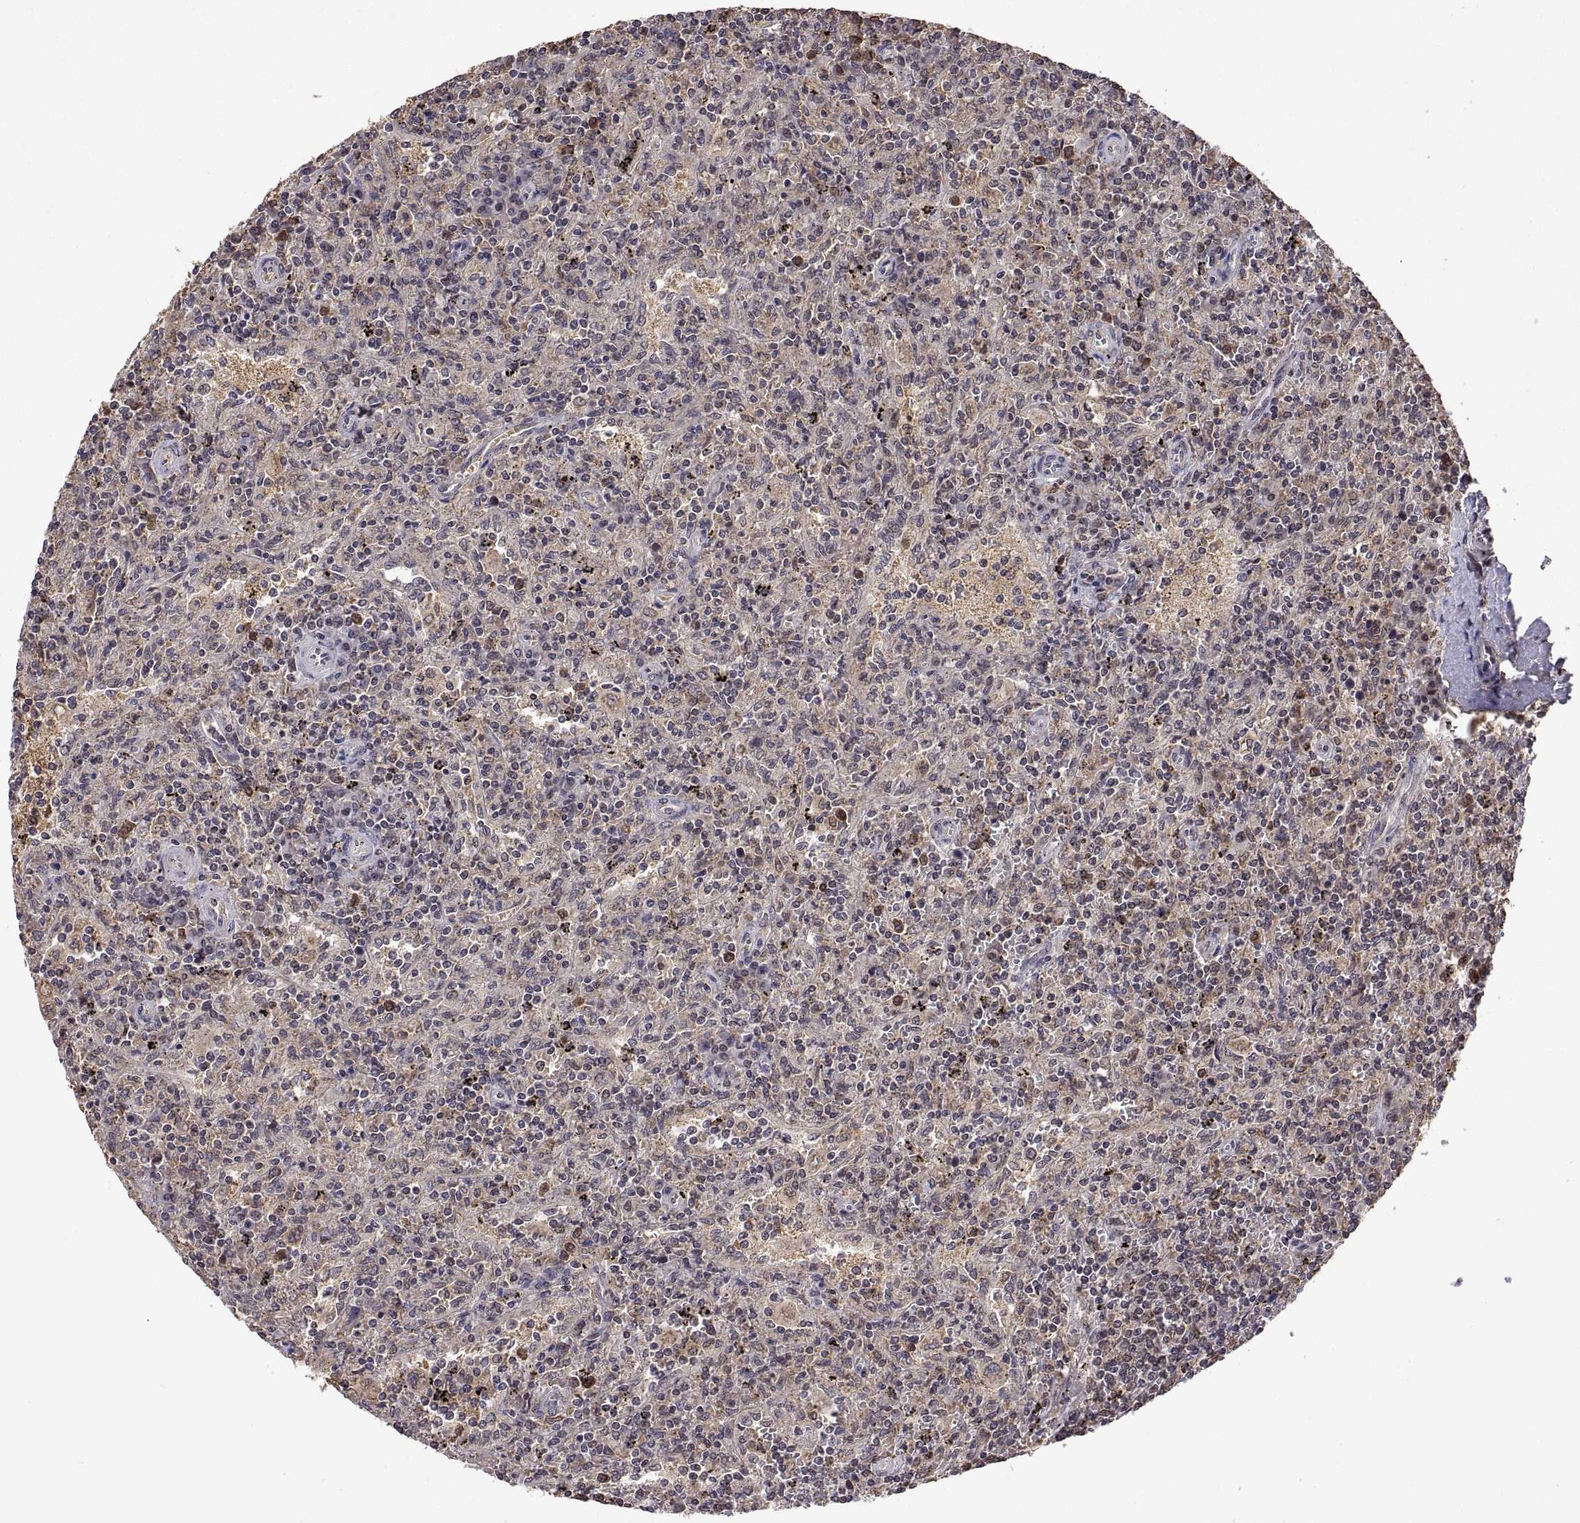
{"staining": {"intensity": "negative", "quantity": "none", "location": "none"}, "tissue": "lymphoma", "cell_type": "Tumor cells", "image_type": "cancer", "snomed": [{"axis": "morphology", "description": "Malignant lymphoma, non-Hodgkin's type, Low grade"}, {"axis": "topography", "description": "Spleen"}], "caption": "Lymphoma stained for a protein using IHC shows no positivity tumor cells.", "gene": "ZNRF2", "patient": {"sex": "male", "age": 62}}